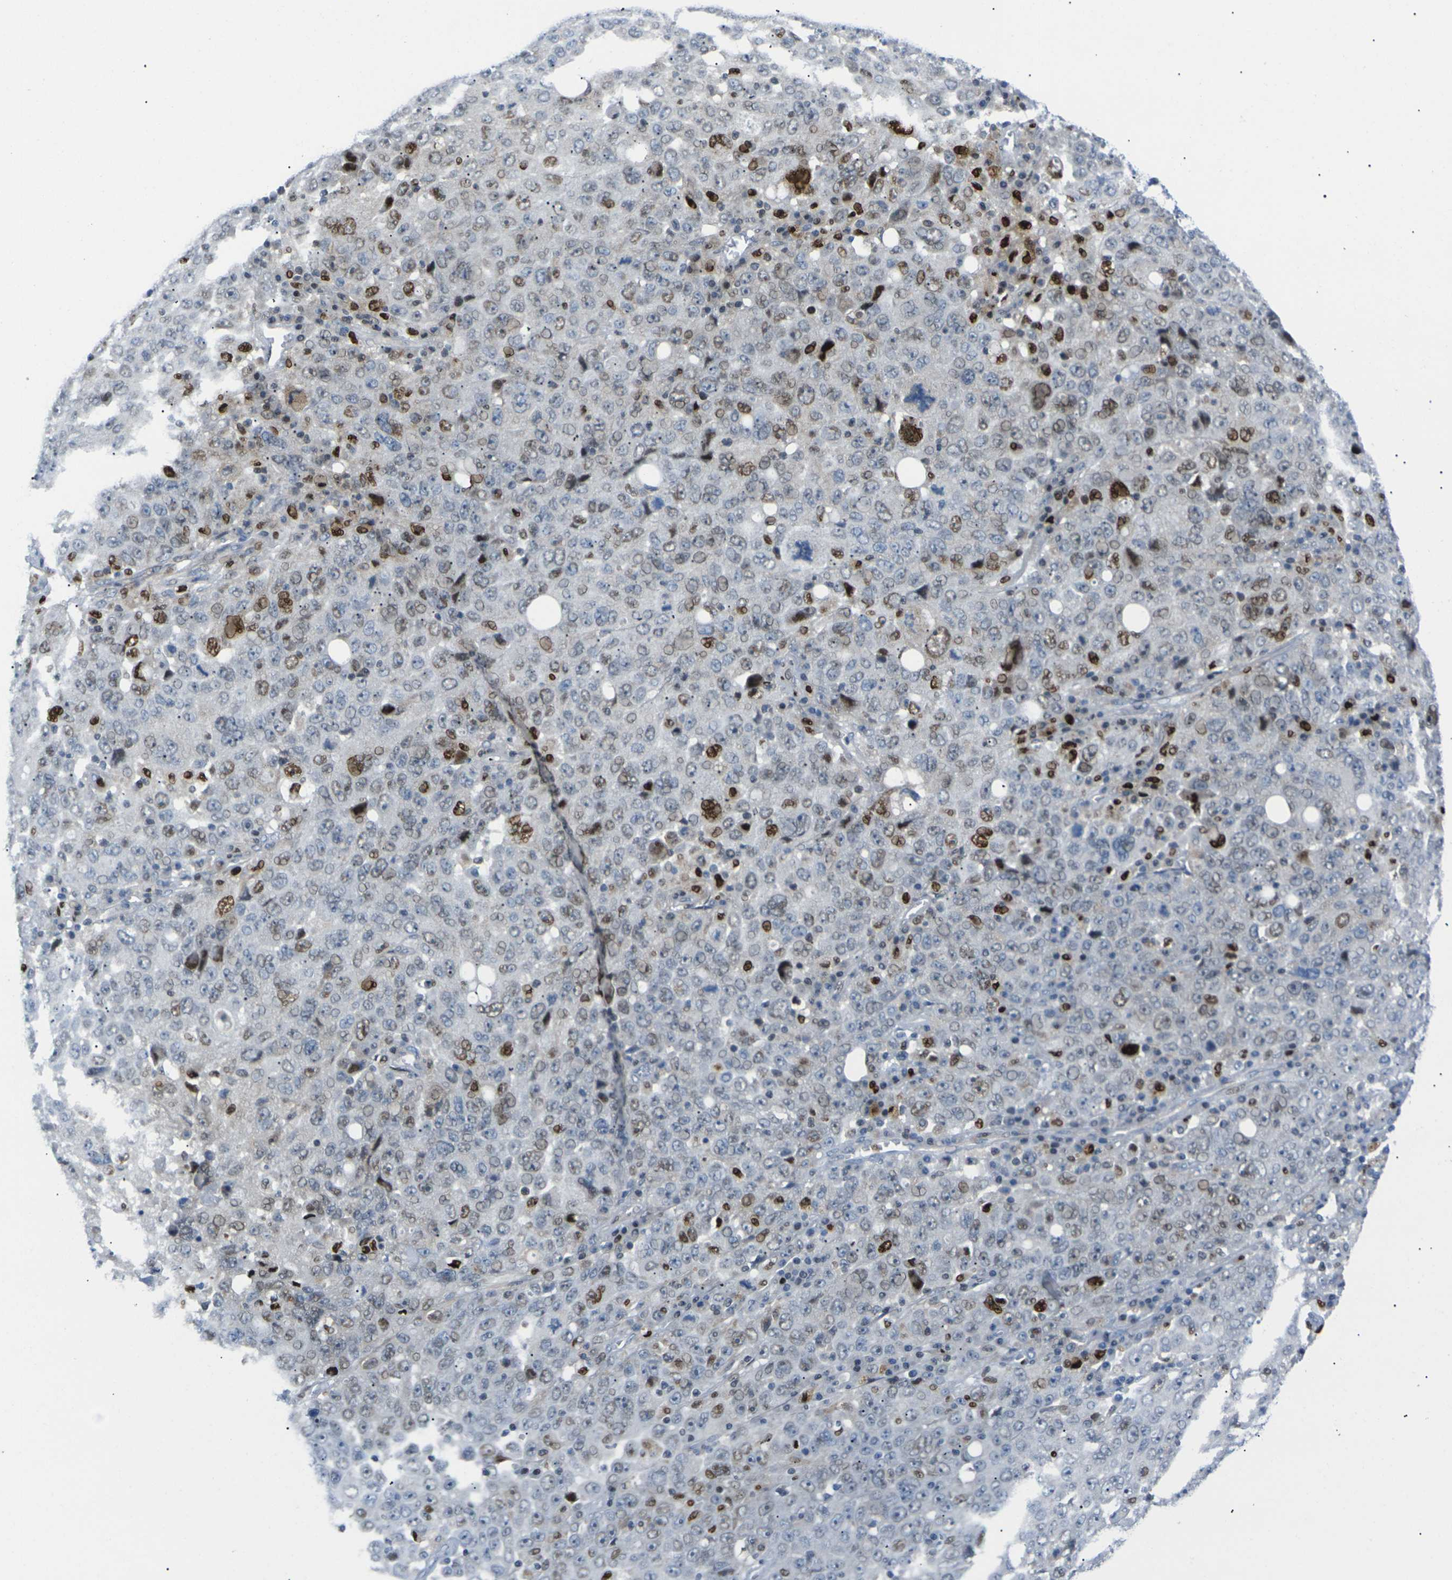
{"staining": {"intensity": "moderate", "quantity": "25%-75%", "location": "nuclear"}, "tissue": "ovarian cancer", "cell_type": "Tumor cells", "image_type": "cancer", "snomed": [{"axis": "morphology", "description": "Carcinoma, endometroid"}, {"axis": "topography", "description": "Ovary"}], "caption": "High-power microscopy captured an immunohistochemistry (IHC) histopathology image of ovarian endometroid carcinoma, revealing moderate nuclear expression in about 25%-75% of tumor cells. The staining was performed using DAB to visualize the protein expression in brown, while the nuclei were stained in blue with hematoxylin (Magnification: 20x).", "gene": "RPS6KA3", "patient": {"sex": "female", "age": 62}}